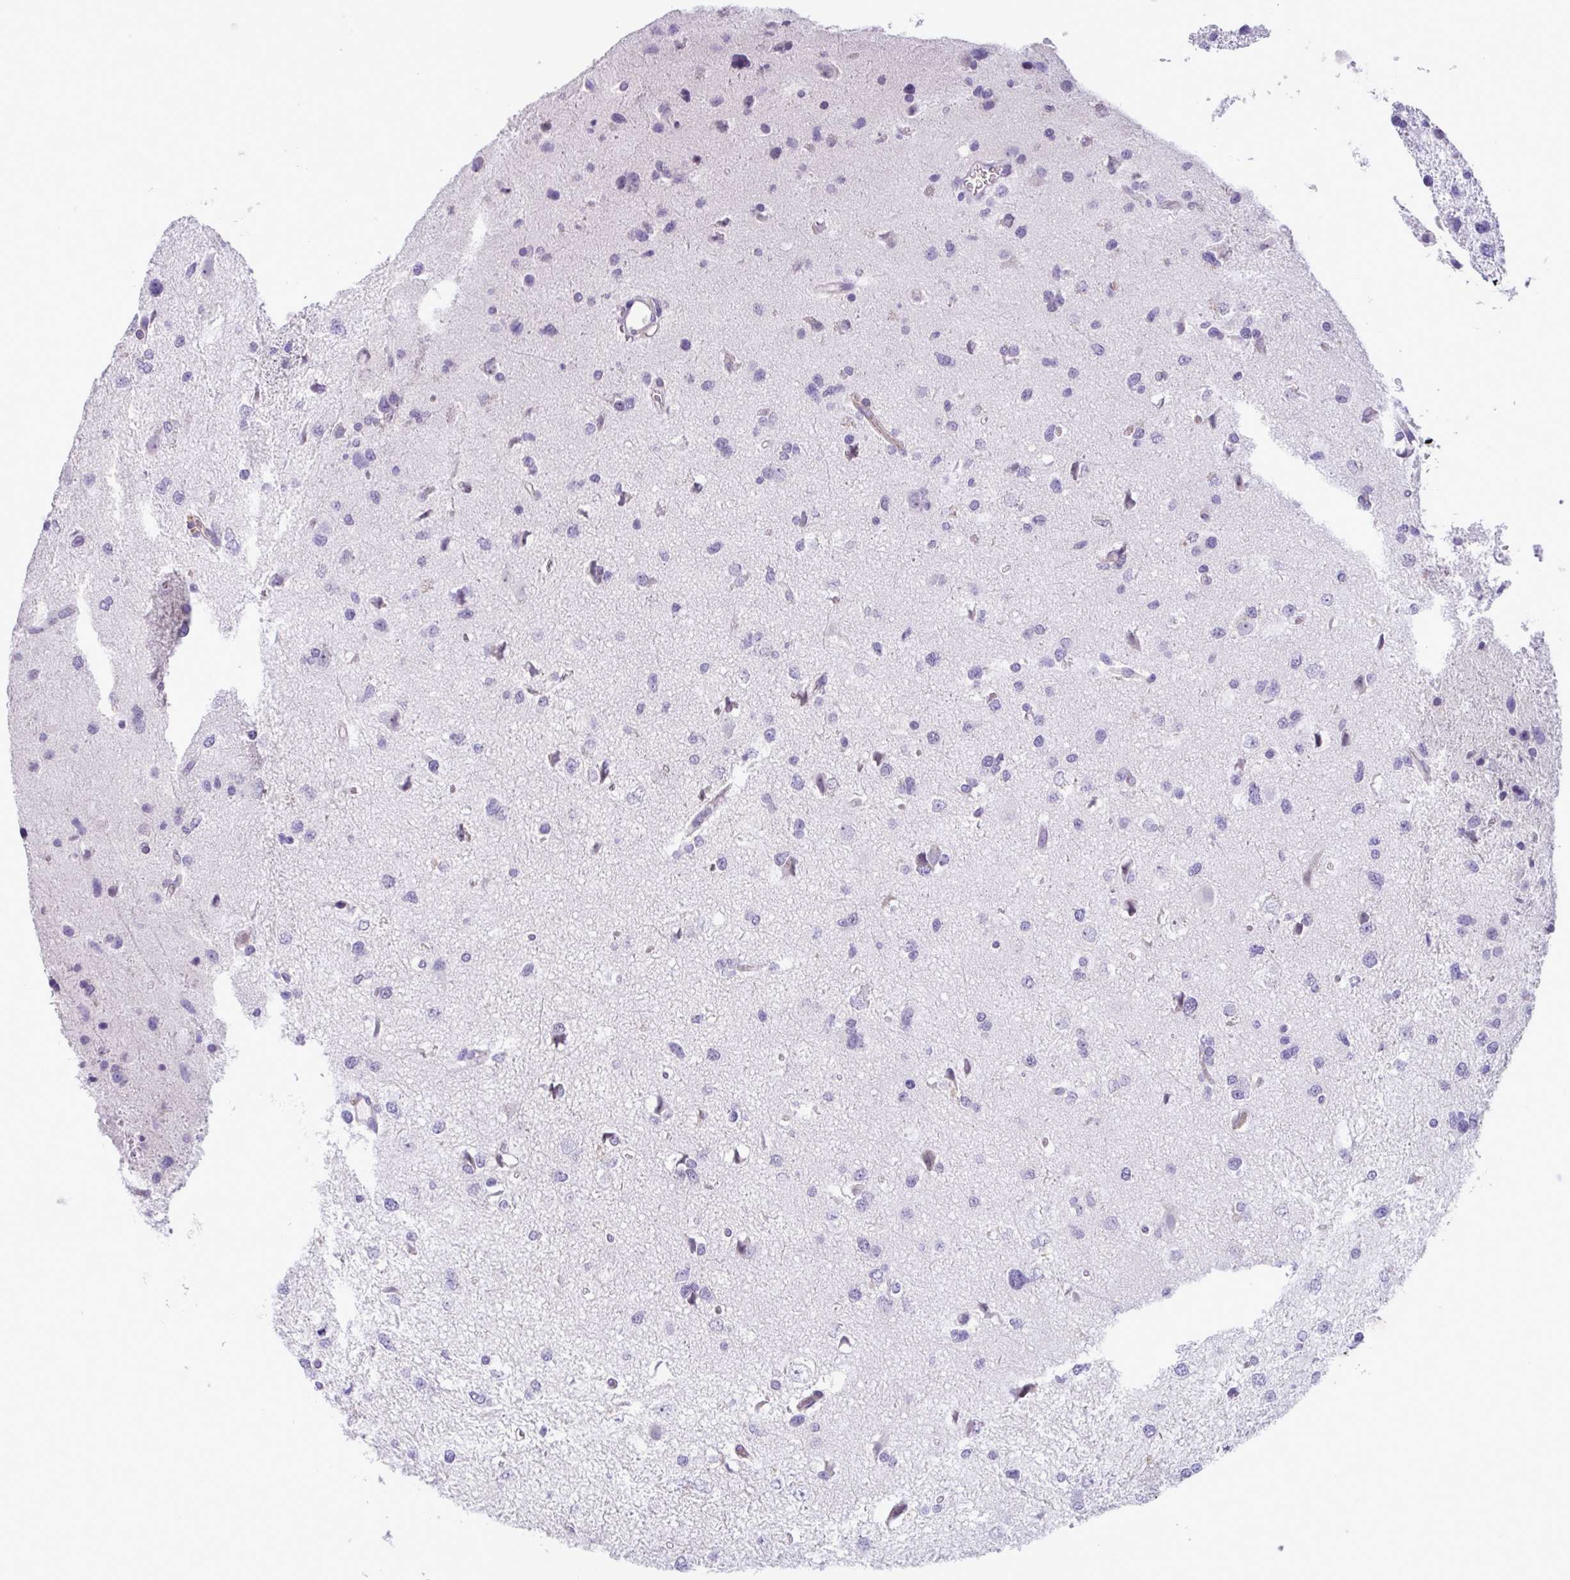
{"staining": {"intensity": "negative", "quantity": "none", "location": "none"}, "tissue": "glioma", "cell_type": "Tumor cells", "image_type": "cancer", "snomed": [{"axis": "morphology", "description": "Glioma, malignant, Low grade"}, {"axis": "topography", "description": "Brain"}], "caption": "Photomicrograph shows no significant protein positivity in tumor cells of glioma.", "gene": "WNT9B", "patient": {"sex": "female", "age": 55}}